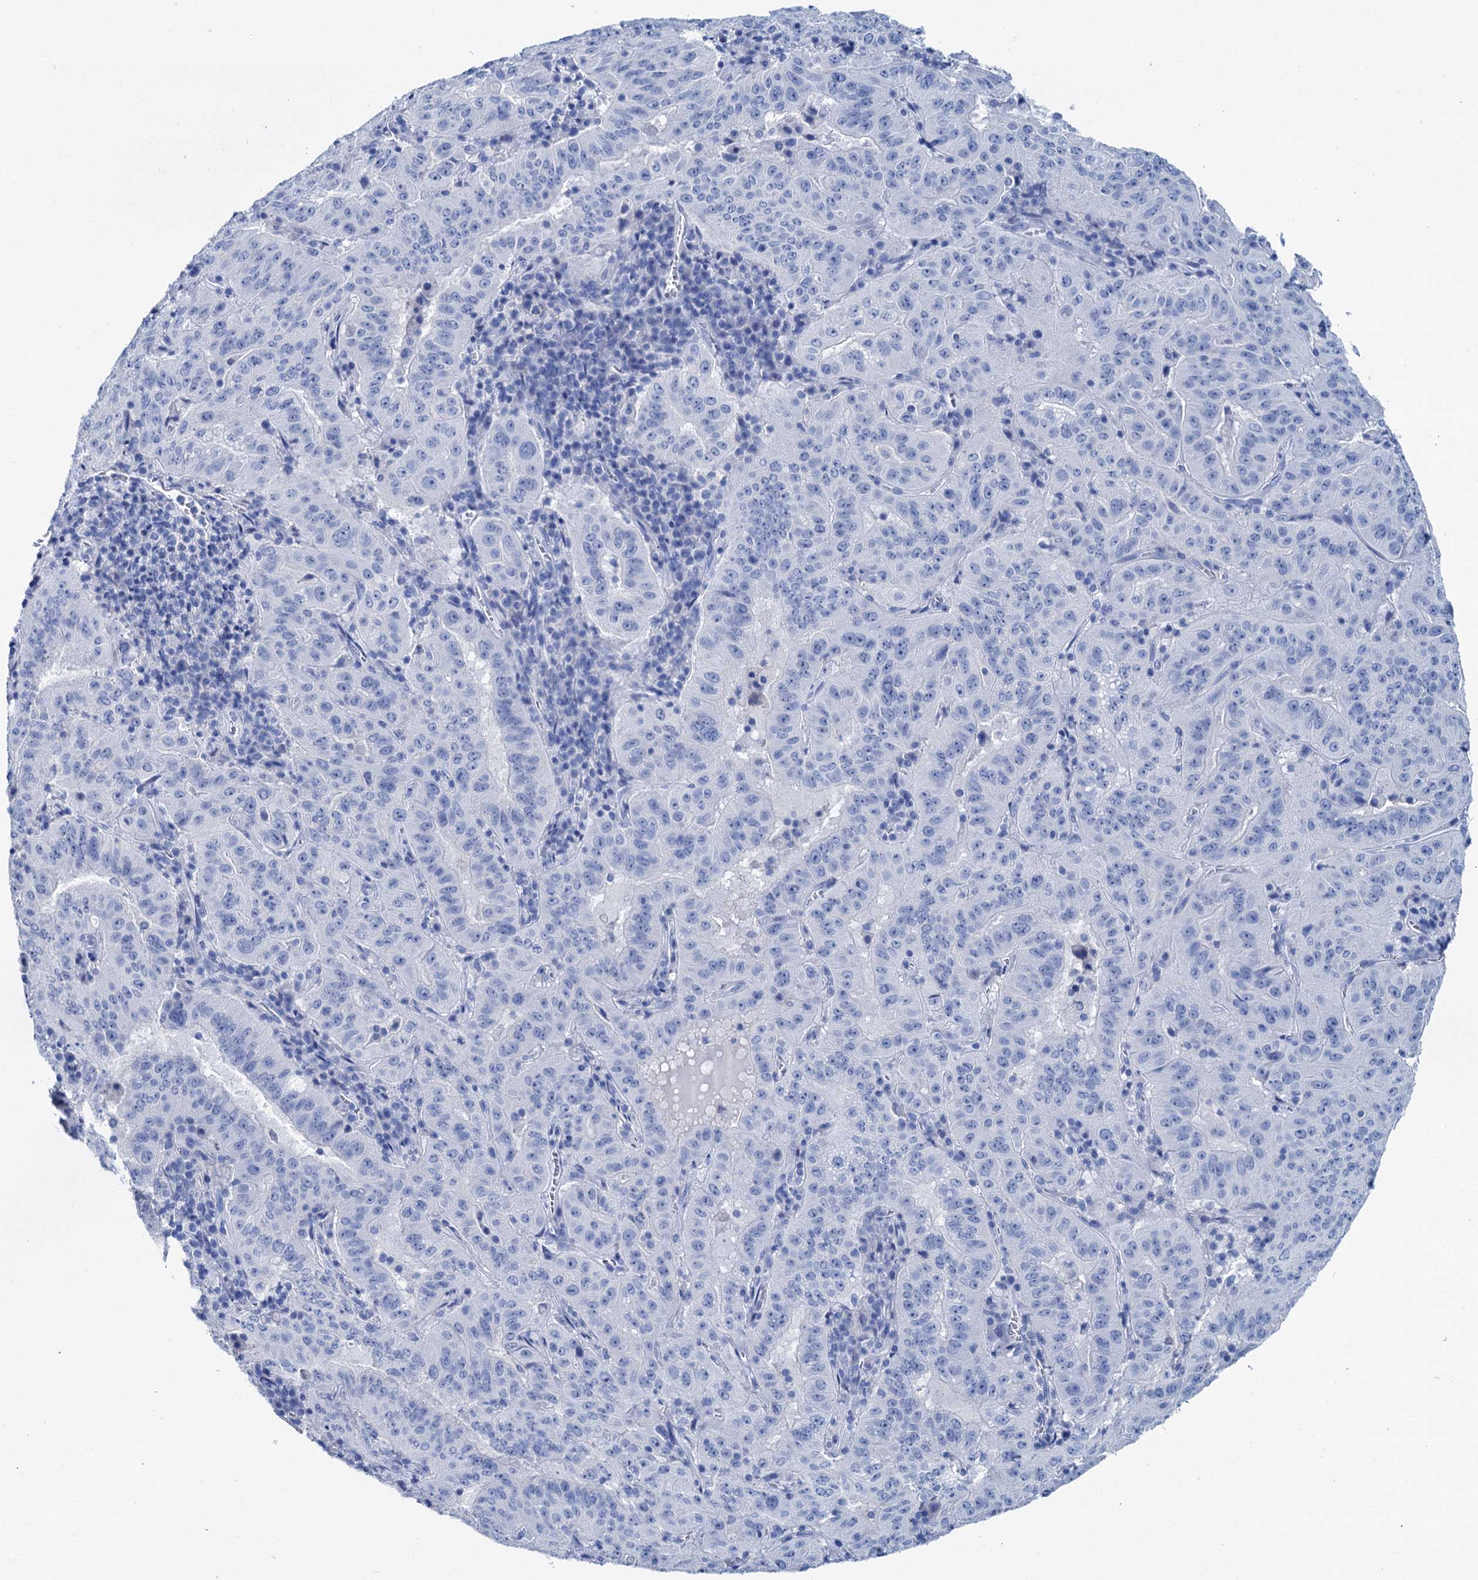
{"staining": {"intensity": "negative", "quantity": "none", "location": "none"}, "tissue": "pancreatic cancer", "cell_type": "Tumor cells", "image_type": "cancer", "snomed": [{"axis": "morphology", "description": "Adenocarcinoma, NOS"}, {"axis": "topography", "description": "Pancreas"}], "caption": "DAB immunohistochemical staining of pancreatic cancer (adenocarcinoma) reveals no significant staining in tumor cells.", "gene": "BRINP1", "patient": {"sex": "male", "age": 63}}